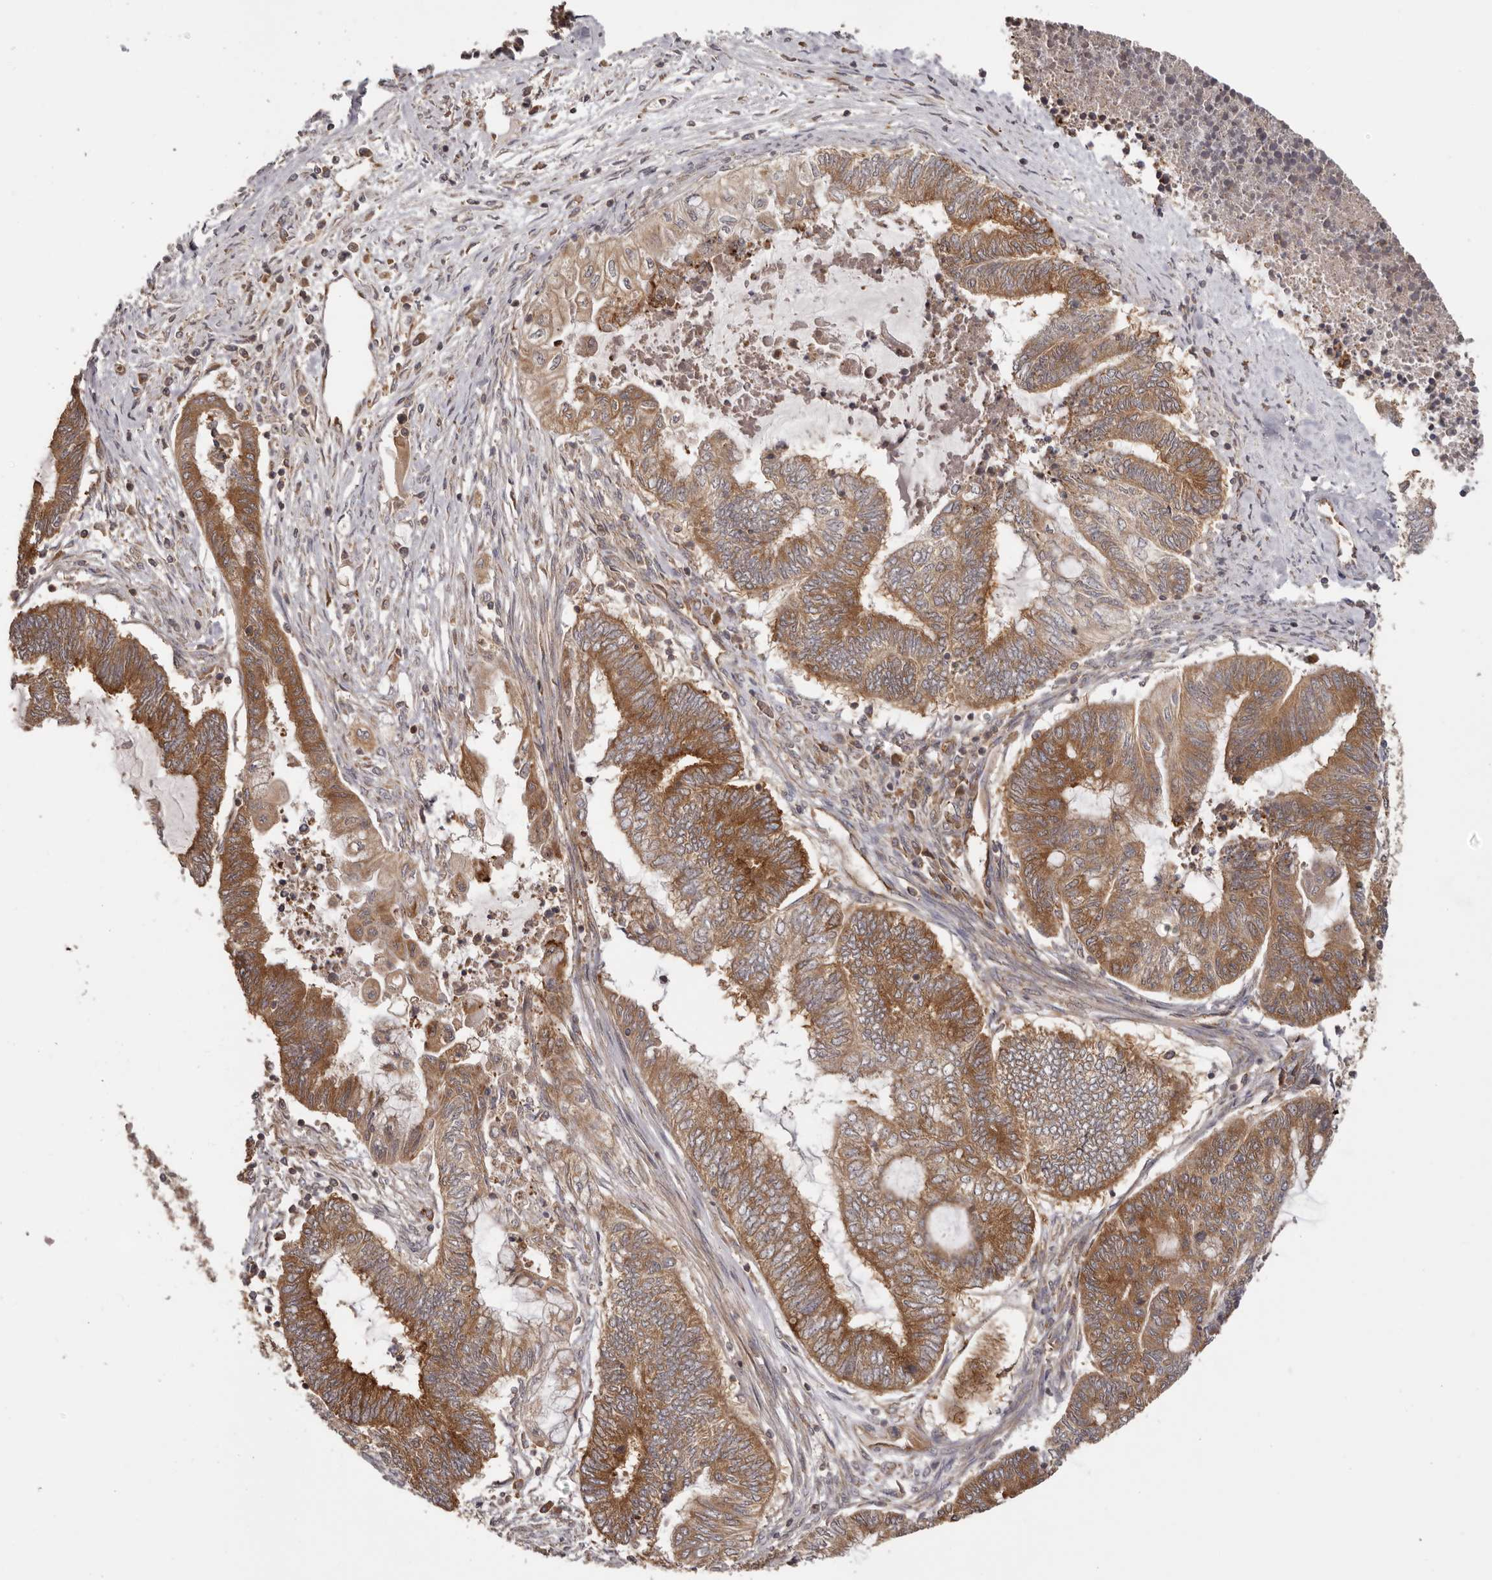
{"staining": {"intensity": "strong", "quantity": ">75%", "location": "cytoplasmic/membranous"}, "tissue": "endometrial cancer", "cell_type": "Tumor cells", "image_type": "cancer", "snomed": [{"axis": "morphology", "description": "Adenocarcinoma, NOS"}, {"axis": "topography", "description": "Uterus"}, {"axis": "topography", "description": "Endometrium"}], "caption": "Adenocarcinoma (endometrial) stained with a protein marker shows strong staining in tumor cells.", "gene": "EEF1E1", "patient": {"sex": "female", "age": 70}}